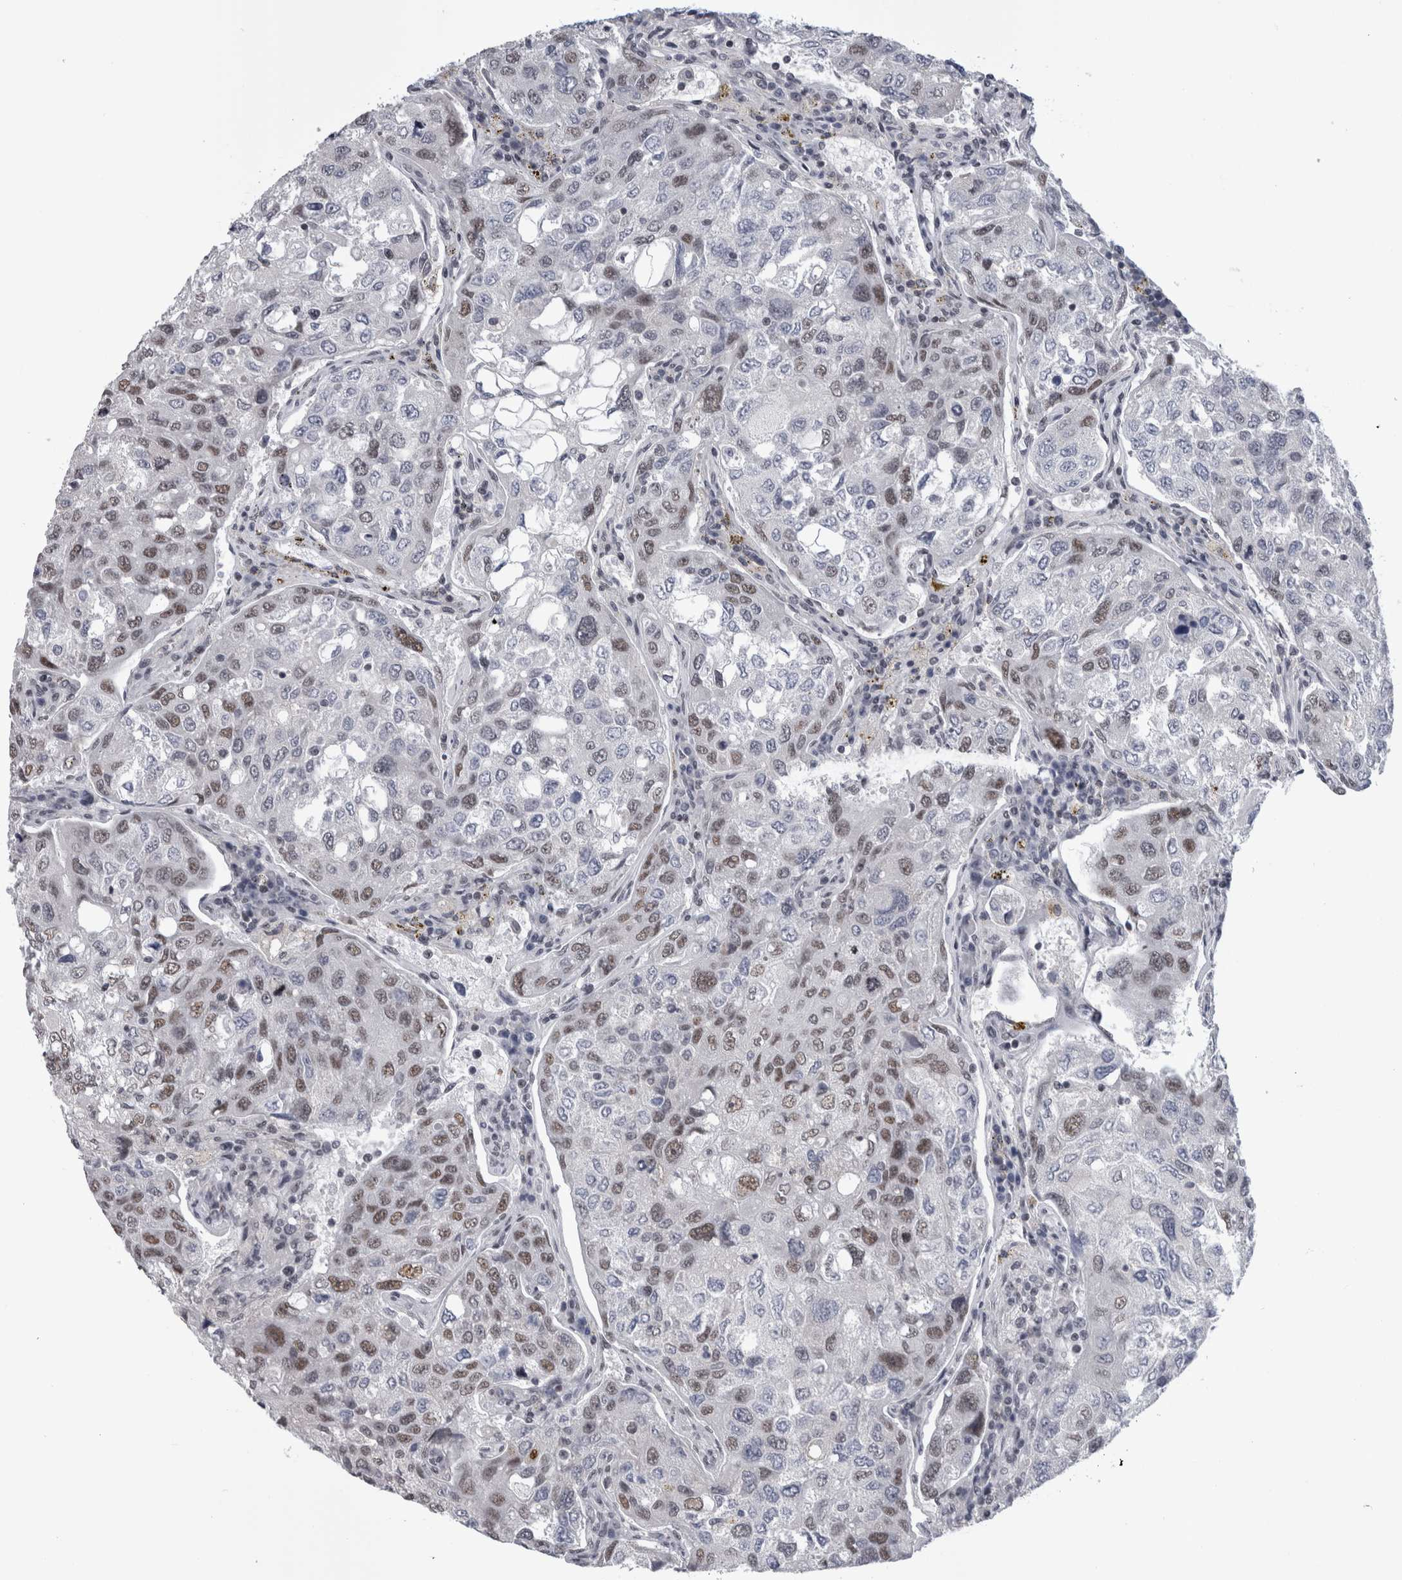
{"staining": {"intensity": "moderate", "quantity": "<25%", "location": "nuclear"}, "tissue": "urothelial cancer", "cell_type": "Tumor cells", "image_type": "cancer", "snomed": [{"axis": "morphology", "description": "Urothelial carcinoma, High grade"}, {"axis": "topography", "description": "Lymph node"}, {"axis": "topography", "description": "Urinary bladder"}], "caption": "Urothelial cancer tissue reveals moderate nuclear expression in about <25% of tumor cells The protein is stained brown, and the nuclei are stained in blue (DAB IHC with brightfield microscopy, high magnification).", "gene": "ARID4B", "patient": {"sex": "male", "age": 51}}